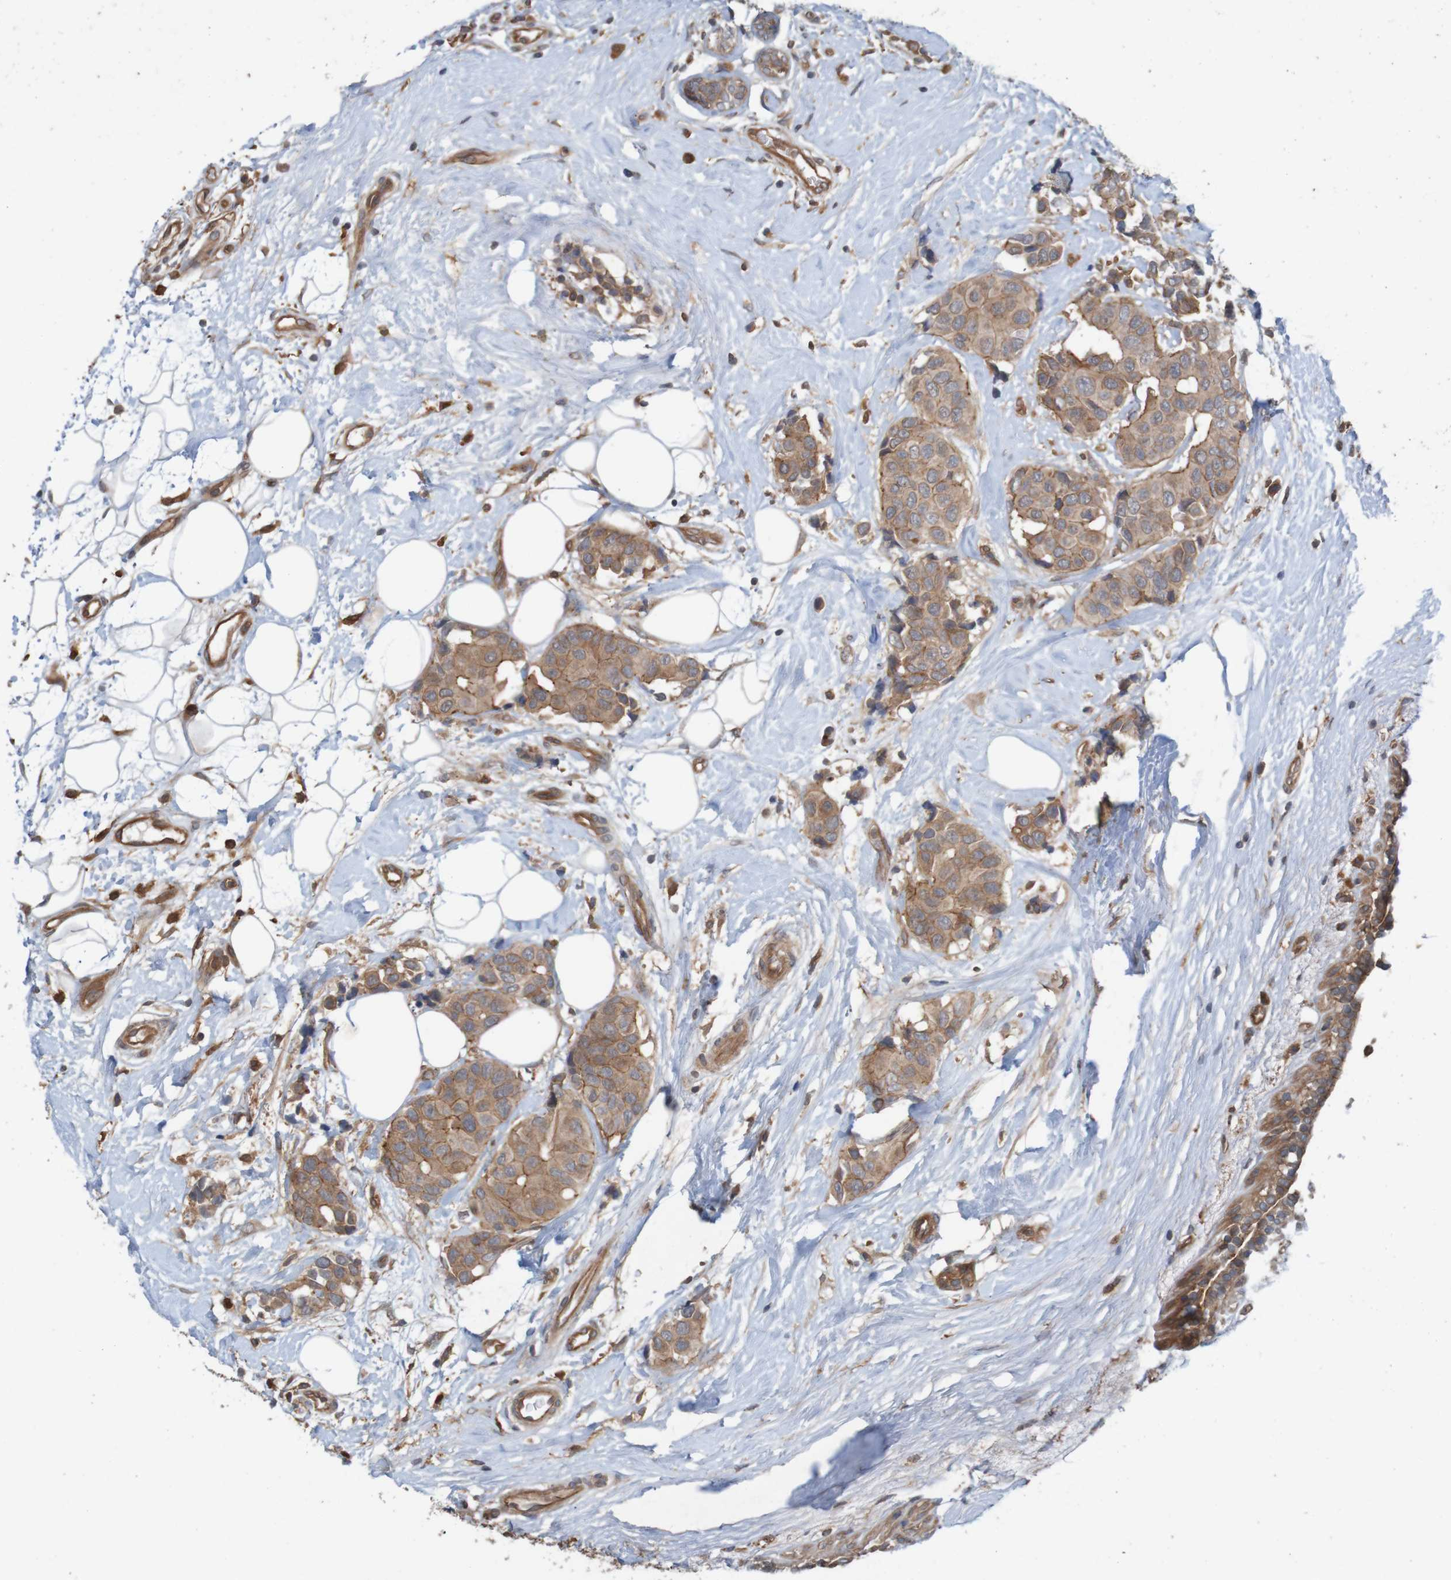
{"staining": {"intensity": "moderate", "quantity": ">75%", "location": "cytoplasmic/membranous"}, "tissue": "breast cancer", "cell_type": "Tumor cells", "image_type": "cancer", "snomed": [{"axis": "morphology", "description": "Normal tissue, NOS"}, {"axis": "morphology", "description": "Duct carcinoma"}, {"axis": "topography", "description": "Breast"}], "caption": "The histopathology image displays a brown stain indicating the presence of a protein in the cytoplasmic/membranous of tumor cells in breast cancer.", "gene": "ARHGEF11", "patient": {"sex": "female", "age": 39}}